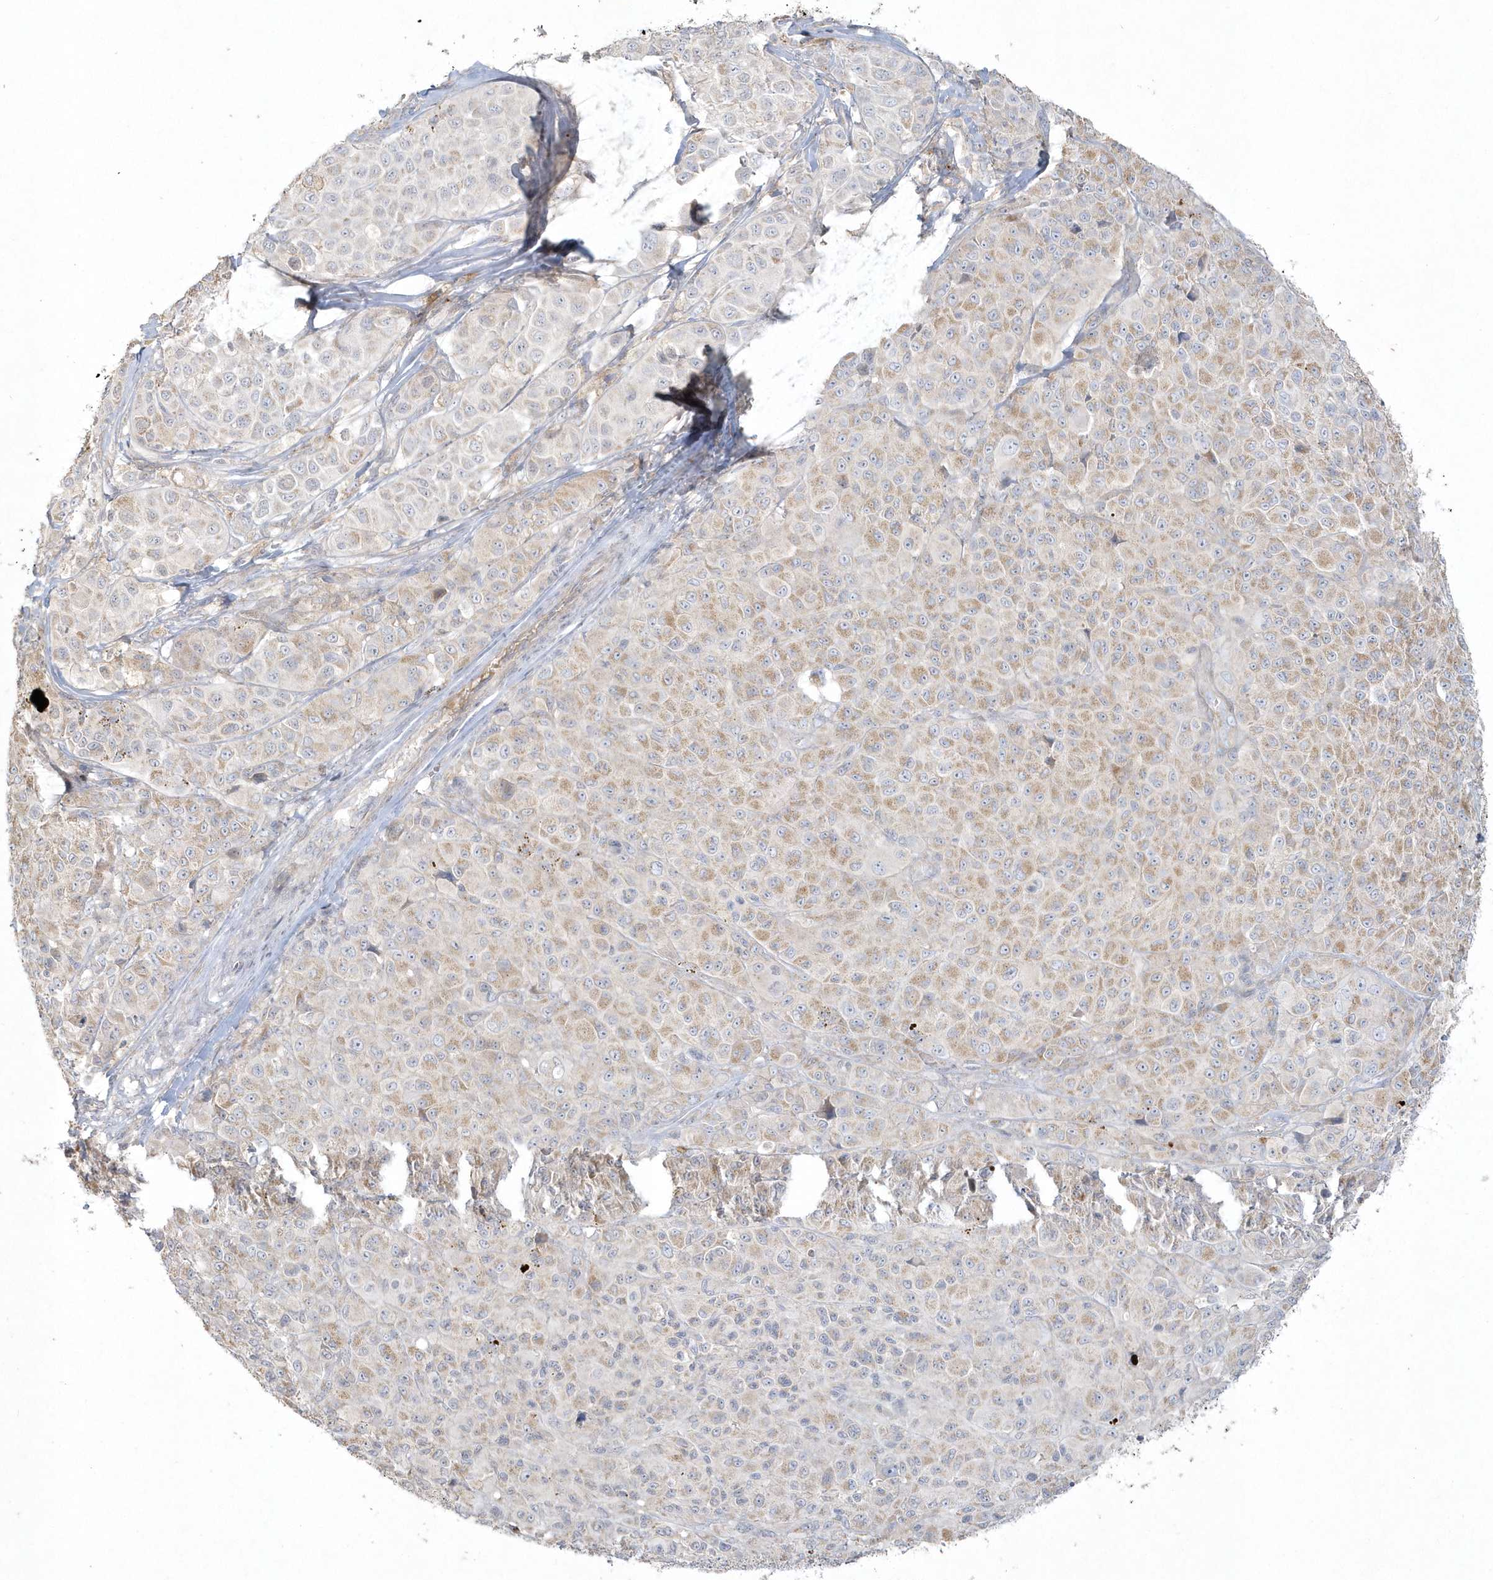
{"staining": {"intensity": "weak", "quantity": "<25%", "location": "cytoplasmic/membranous"}, "tissue": "melanoma", "cell_type": "Tumor cells", "image_type": "cancer", "snomed": [{"axis": "morphology", "description": "Malignant melanoma, NOS"}, {"axis": "topography", "description": "Skin of trunk"}], "caption": "Protein analysis of melanoma demonstrates no significant positivity in tumor cells. (Stains: DAB immunohistochemistry with hematoxylin counter stain, Microscopy: brightfield microscopy at high magnification).", "gene": "BLTP3A", "patient": {"sex": "male", "age": 71}}